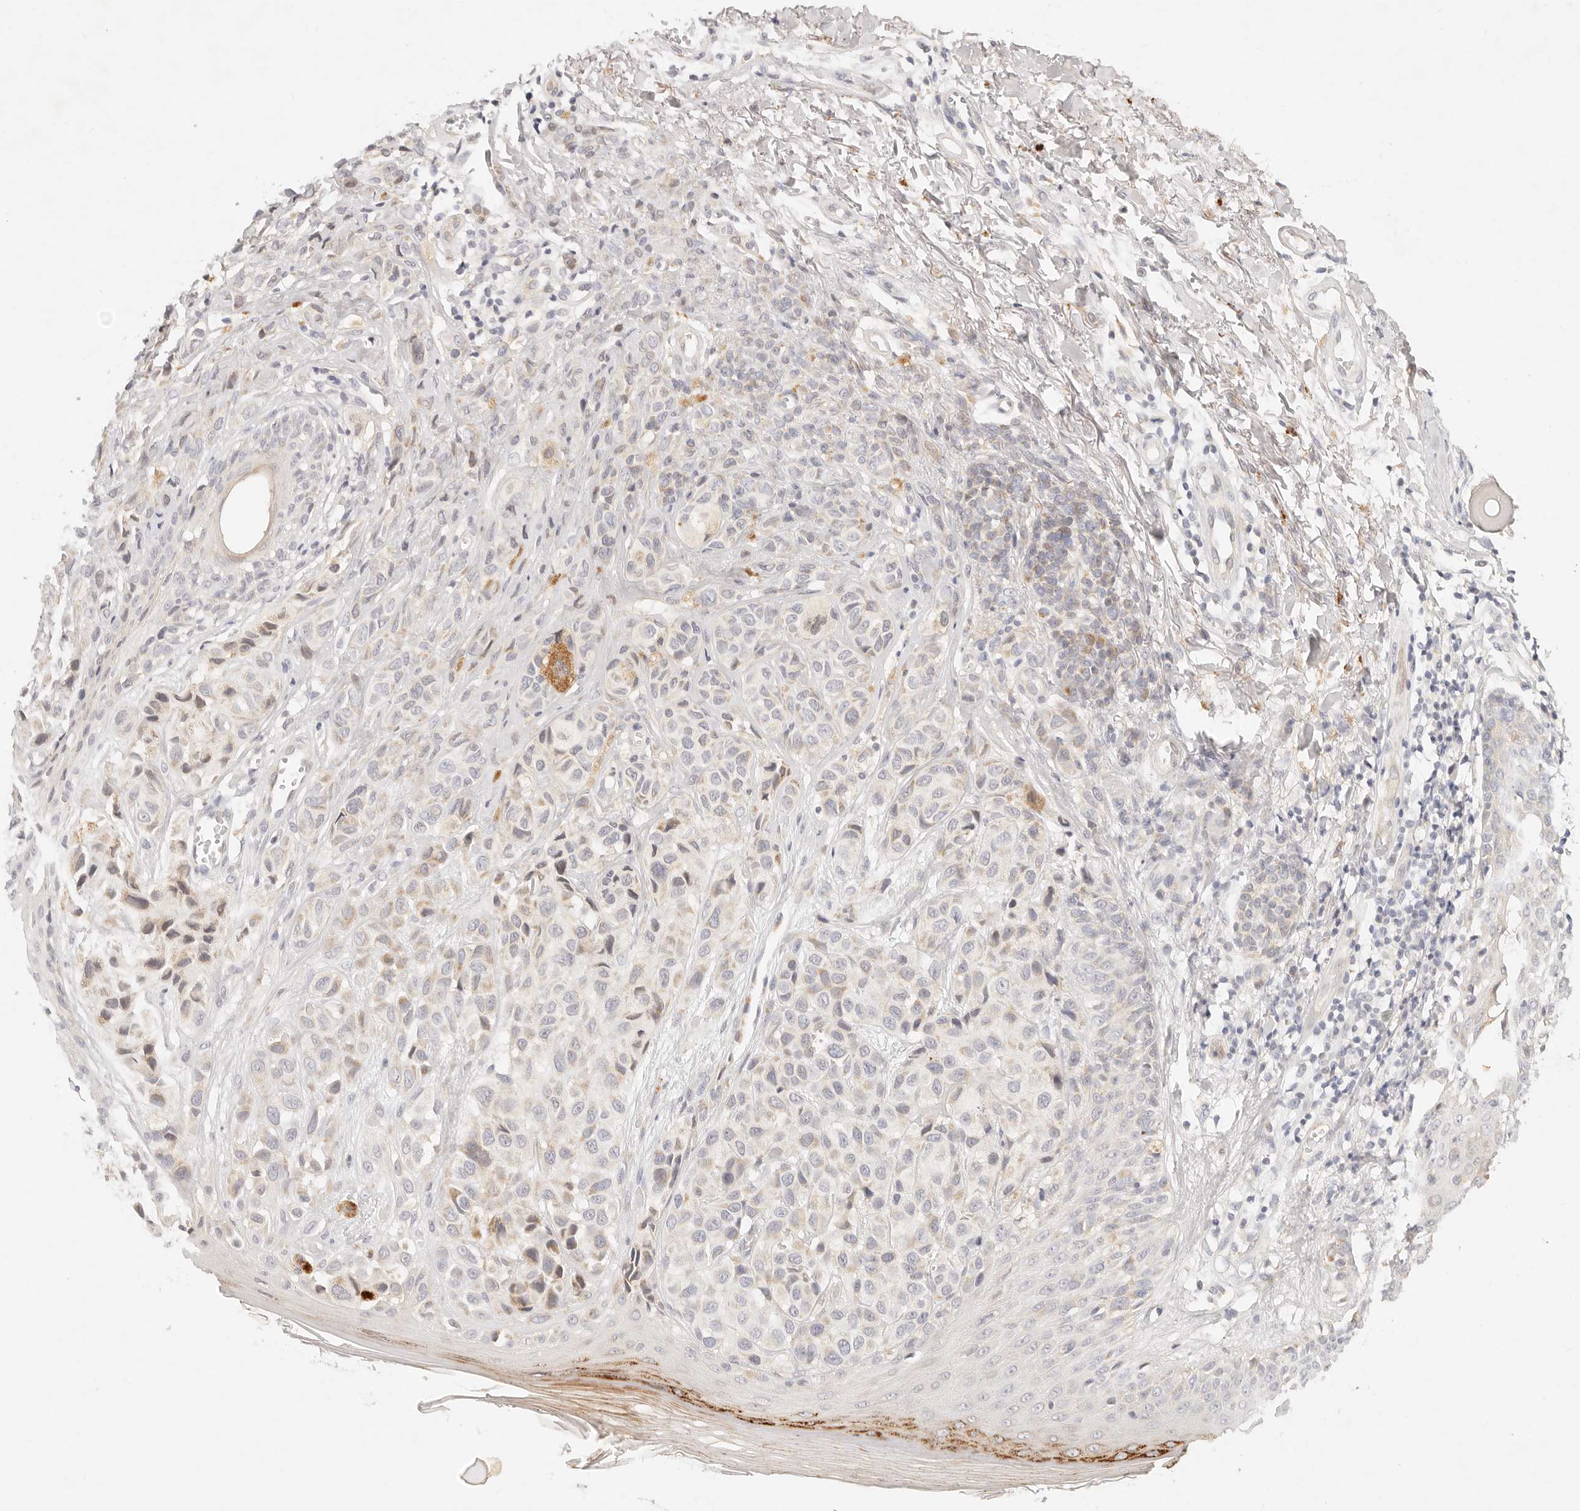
{"staining": {"intensity": "negative", "quantity": "none", "location": "none"}, "tissue": "melanoma", "cell_type": "Tumor cells", "image_type": "cancer", "snomed": [{"axis": "morphology", "description": "Malignant melanoma, NOS"}, {"axis": "topography", "description": "Skin"}], "caption": "Immunohistochemistry of malignant melanoma shows no staining in tumor cells.", "gene": "GPR156", "patient": {"sex": "female", "age": 58}}